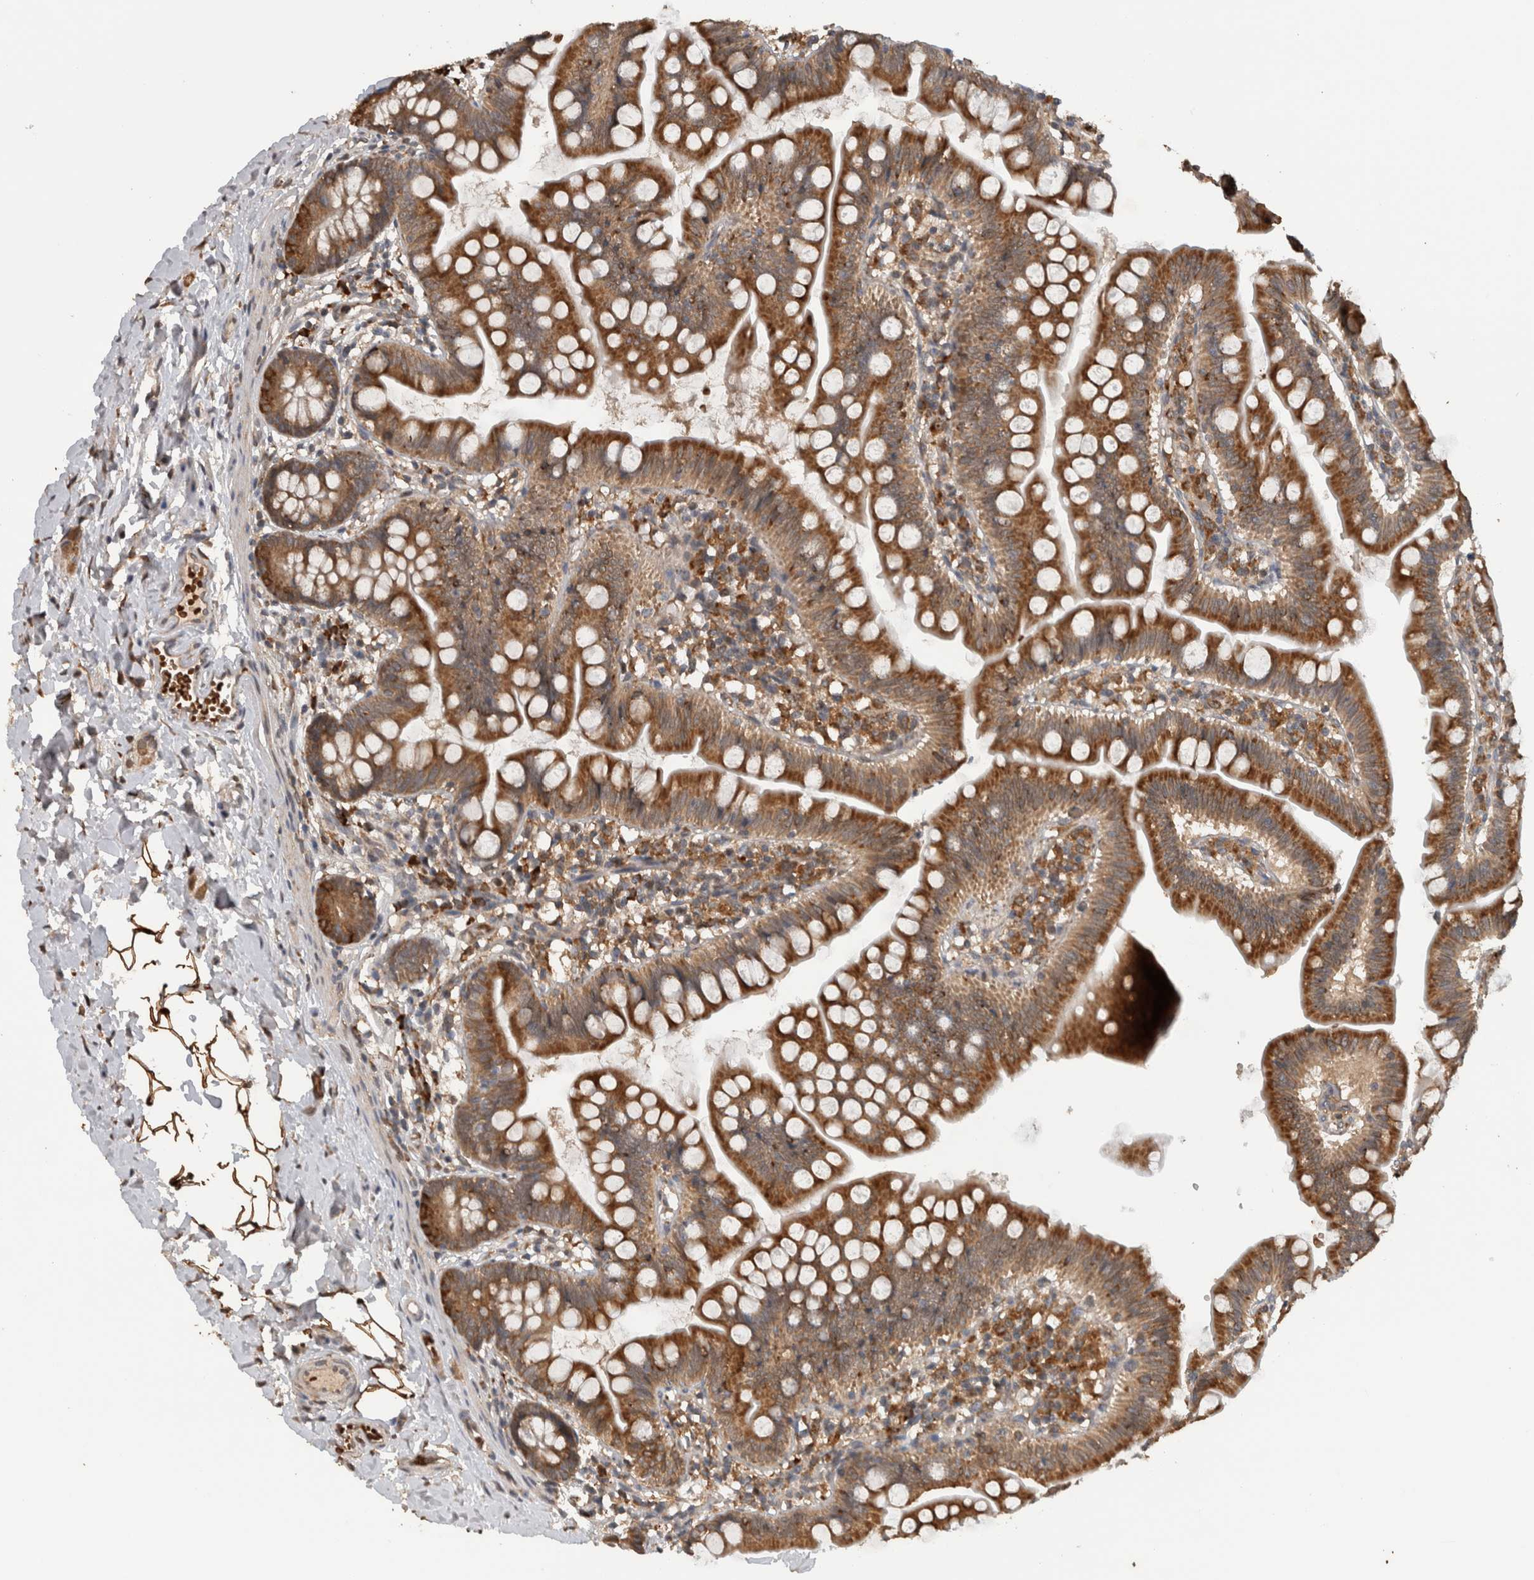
{"staining": {"intensity": "strong", "quantity": ">75%", "location": "cytoplasmic/membranous"}, "tissue": "small intestine", "cell_type": "Glandular cells", "image_type": "normal", "snomed": [{"axis": "morphology", "description": "Normal tissue, NOS"}, {"axis": "topography", "description": "Small intestine"}], "caption": "An image of small intestine stained for a protein reveals strong cytoplasmic/membranous brown staining in glandular cells.", "gene": "ADGRL3", "patient": {"sex": "male", "age": 7}}